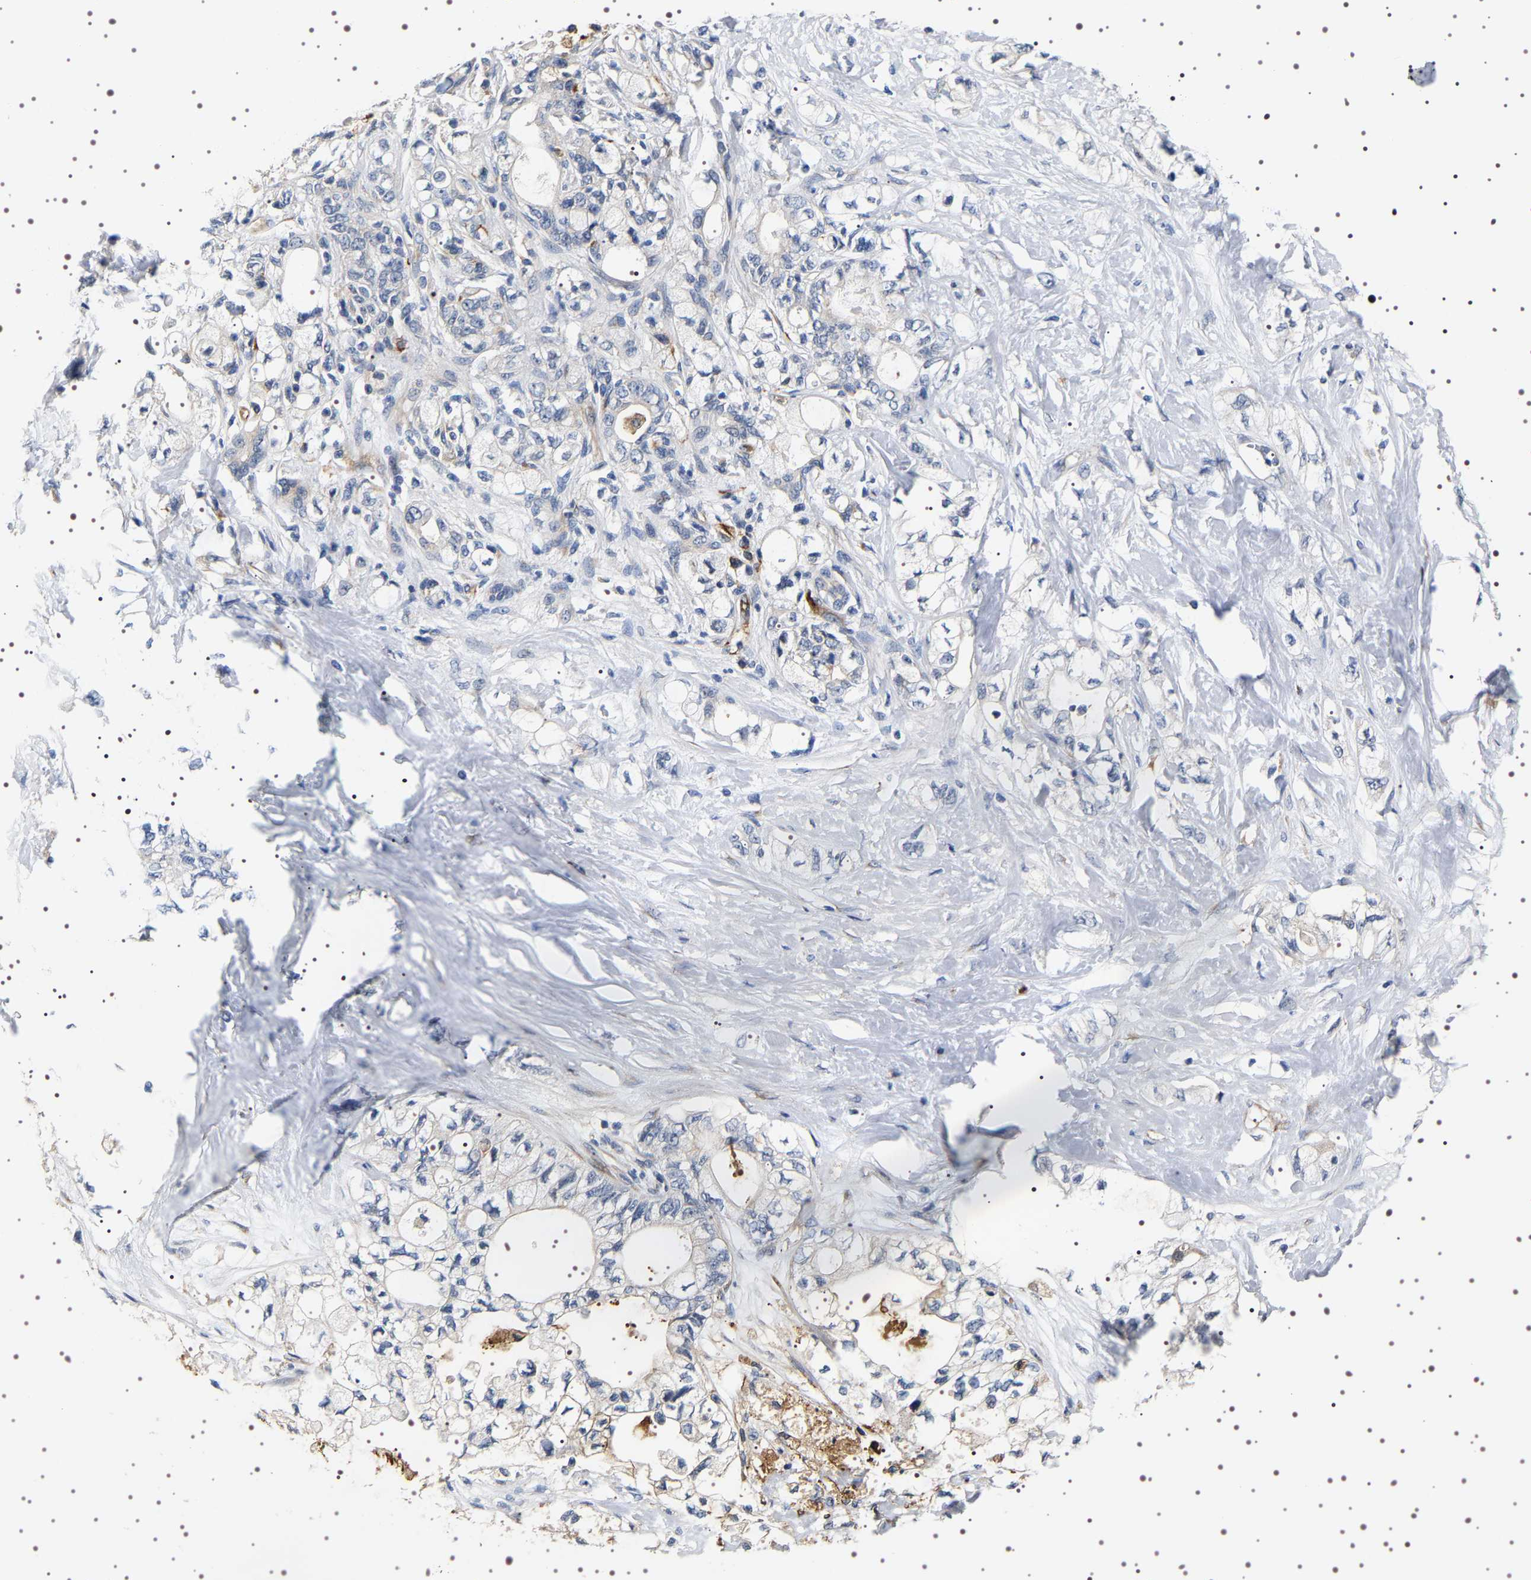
{"staining": {"intensity": "negative", "quantity": "none", "location": "none"}, "tissue": "pancreatic cancer", "cell_type": "Tumor cells", "image_type": "cancer", "snomed": [{"axis": "morphology", "description": "Adenocarcinoma, NOS"}, {"axis": "topography", "description": "Pancreas"}], "caption": "An immunohistochemistry micrograph of pancreatic cancer is shown. There is no staining in tumor cells of pancreatic cancer.", "gene": "ALPL", "patient": {"sex": "male", "age": 70}}